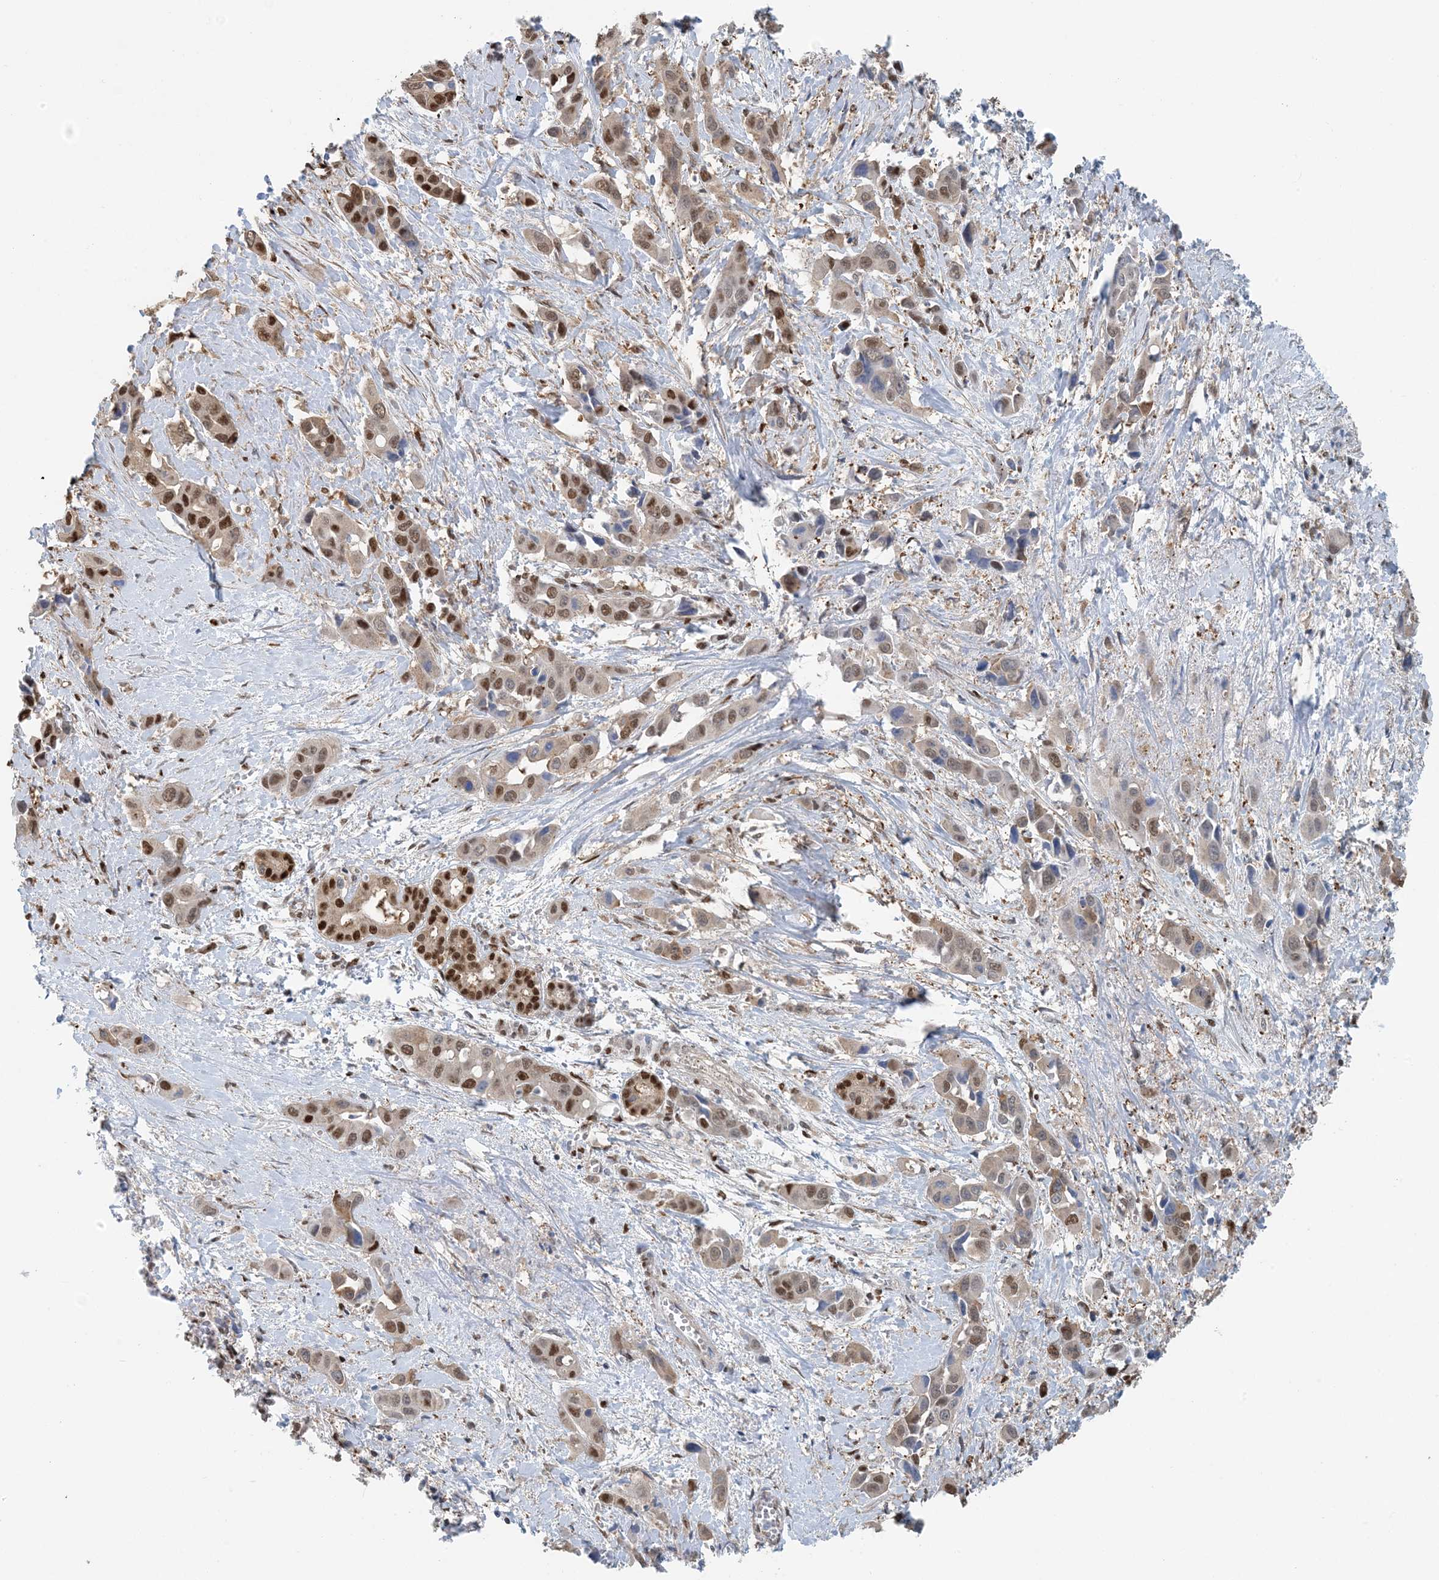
{"staining": {"intensity": "strong", "quantity": "25%-75%", "location": "nuclear"}, "tissue": "liver cancer", "cell_type": "Tumor cells", "image_type": "cancer", "snomed": [{"axis": "morphology", "description": "Cholangiocarcinoma"}, {"axis": "topography", "description": "Liver"}], "caption": "Immunohistochemistry staining of liver cancer, which reveals high levels of strong nuclear expression in about 25%-75% of tumor cells indicating strong nuclear protein positivity. The staining was performed using DAB (brown) for protein detection and nuclei were counterstained in hematoxylin (blue).", "gene": "HIKESHI", "patient": {"sex": "female", "age": 52}}